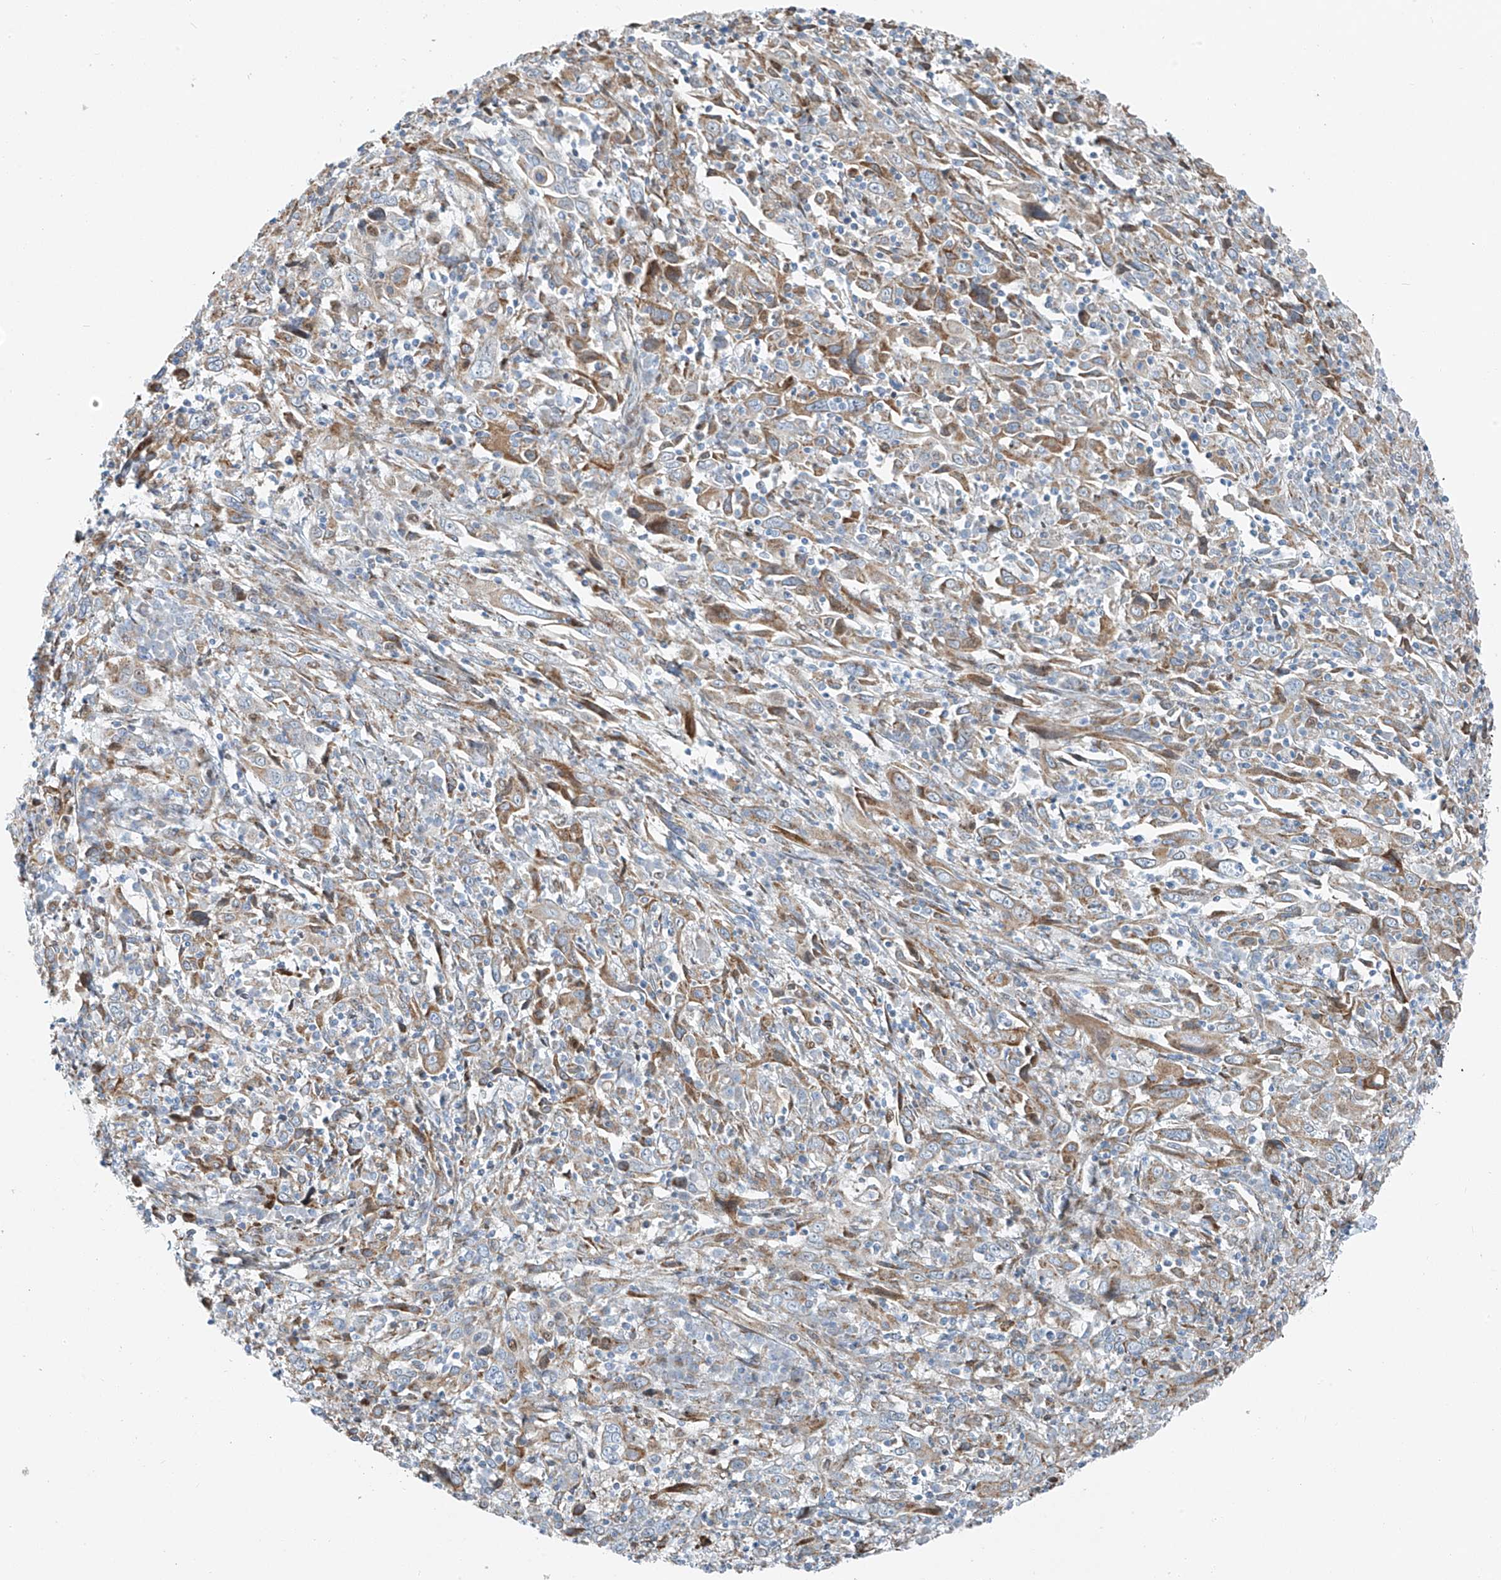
{"staining": {"intensity": "moderate", "quantity": ">75%", "location": "cytoplasmic/membranous"}, "tissue": "cervical cancer", "cell_type": "Tumor cells", "image_type": "cancer", "snomed": [{"axis": "morphology", "description": "Squamous cell carcinoma, NOS"}, {"axis": "topography", "description": "Cervix"}], "caption": "Protein staining reveals moderate cytoplasmic/membranous expression in about >75% of tumor cells in cervical squamous cell carcinoma.", "gene": "HIC2", "patient": {"sex": "female", "age": 46}}